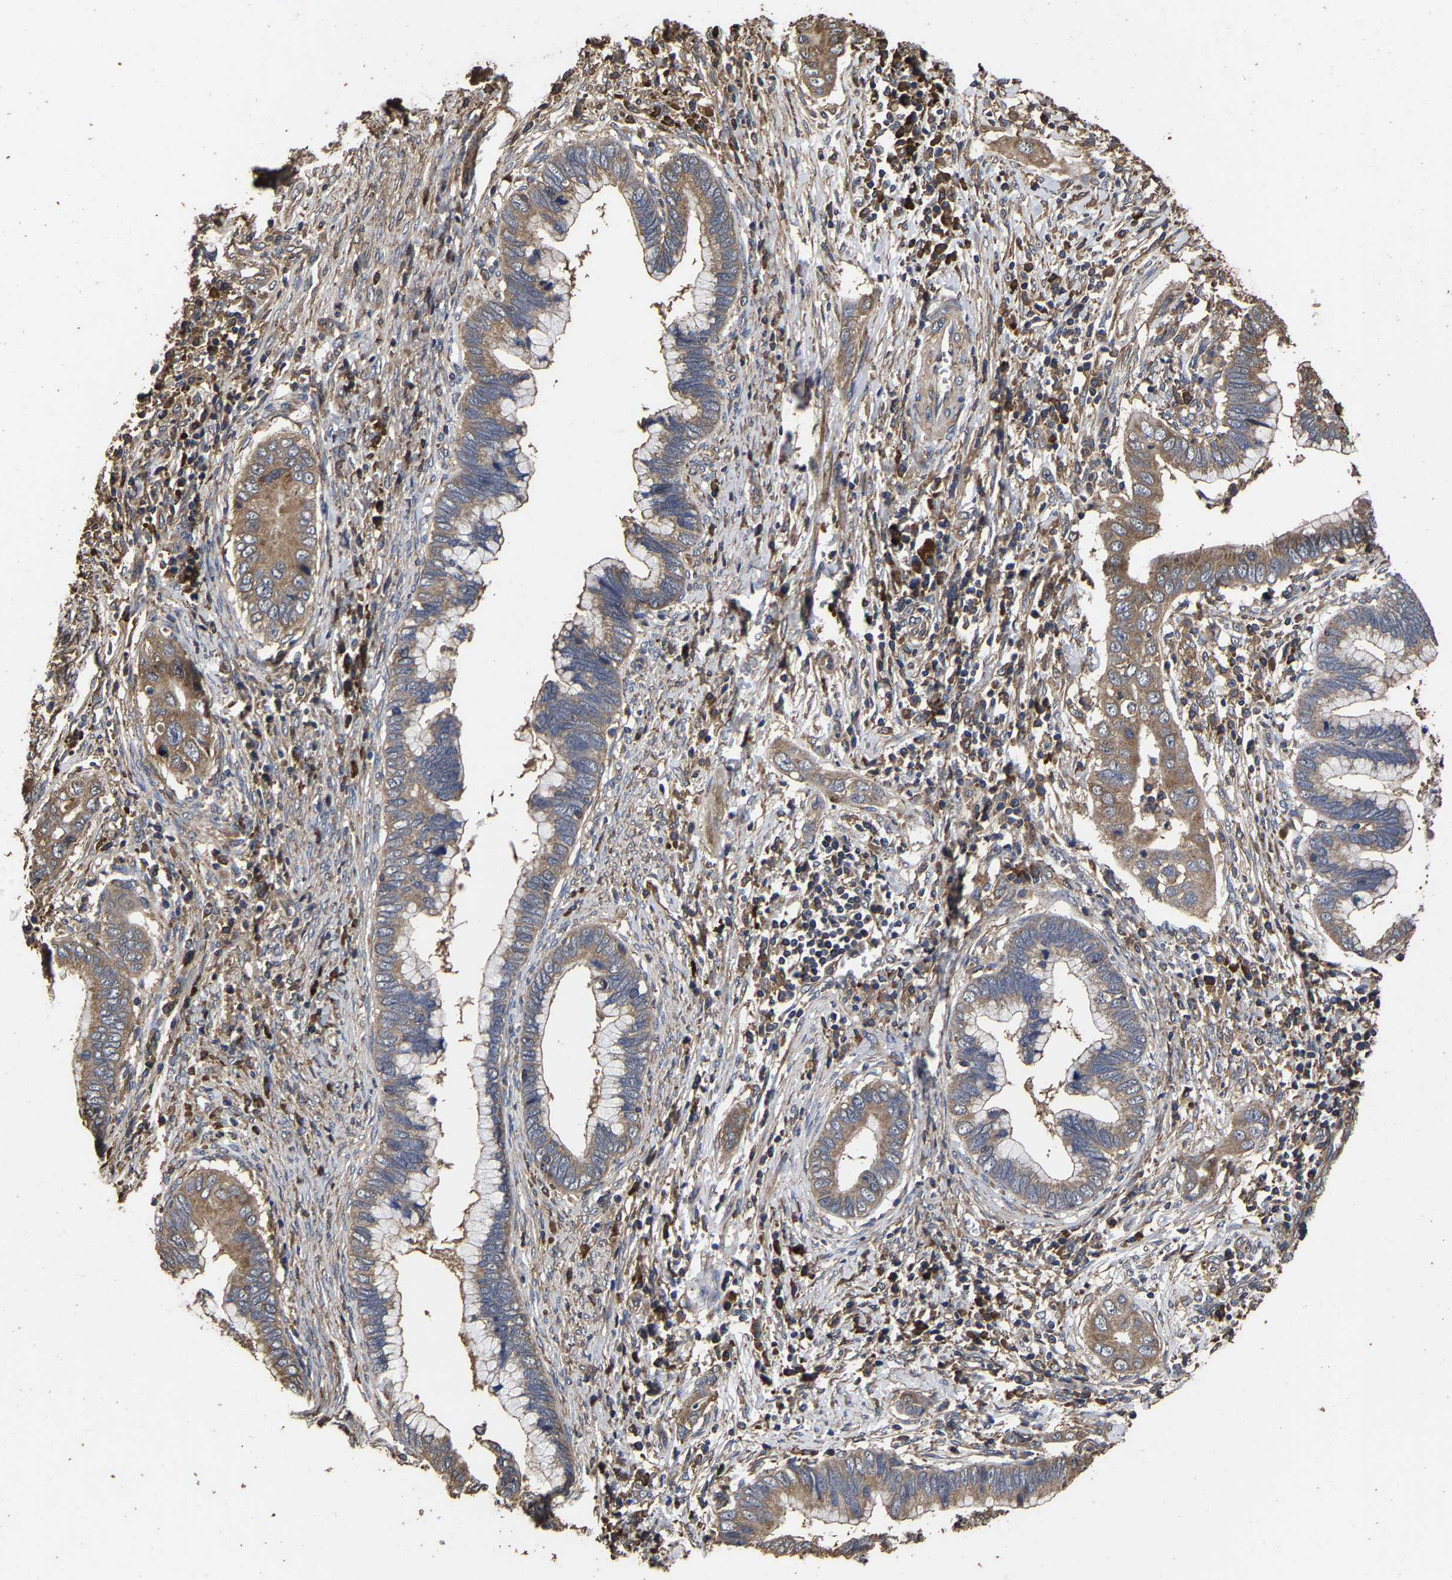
{"staining": {"intensity": "moderate", "quantity": ">75%", "location": "cytoplasmic/membranous"}, "tissue": "cervical cancer", "cell_type": "Tumor cells", "image_type": "cancer", "snomed": [{"axis": "morphology", "description": "Adenocarcinoma, NOS"}, {"axis": "topography", "description": "Cervix"}], "caption": "A brown stain labels moderate cytoplasmic/membranous positivity of a protein in cervical cancer tumor cells. (Brightfield microscopy of DAB IHC at high magnification).", "gene": "ITCH", "patient": {"sex": "female", "age": 44}}